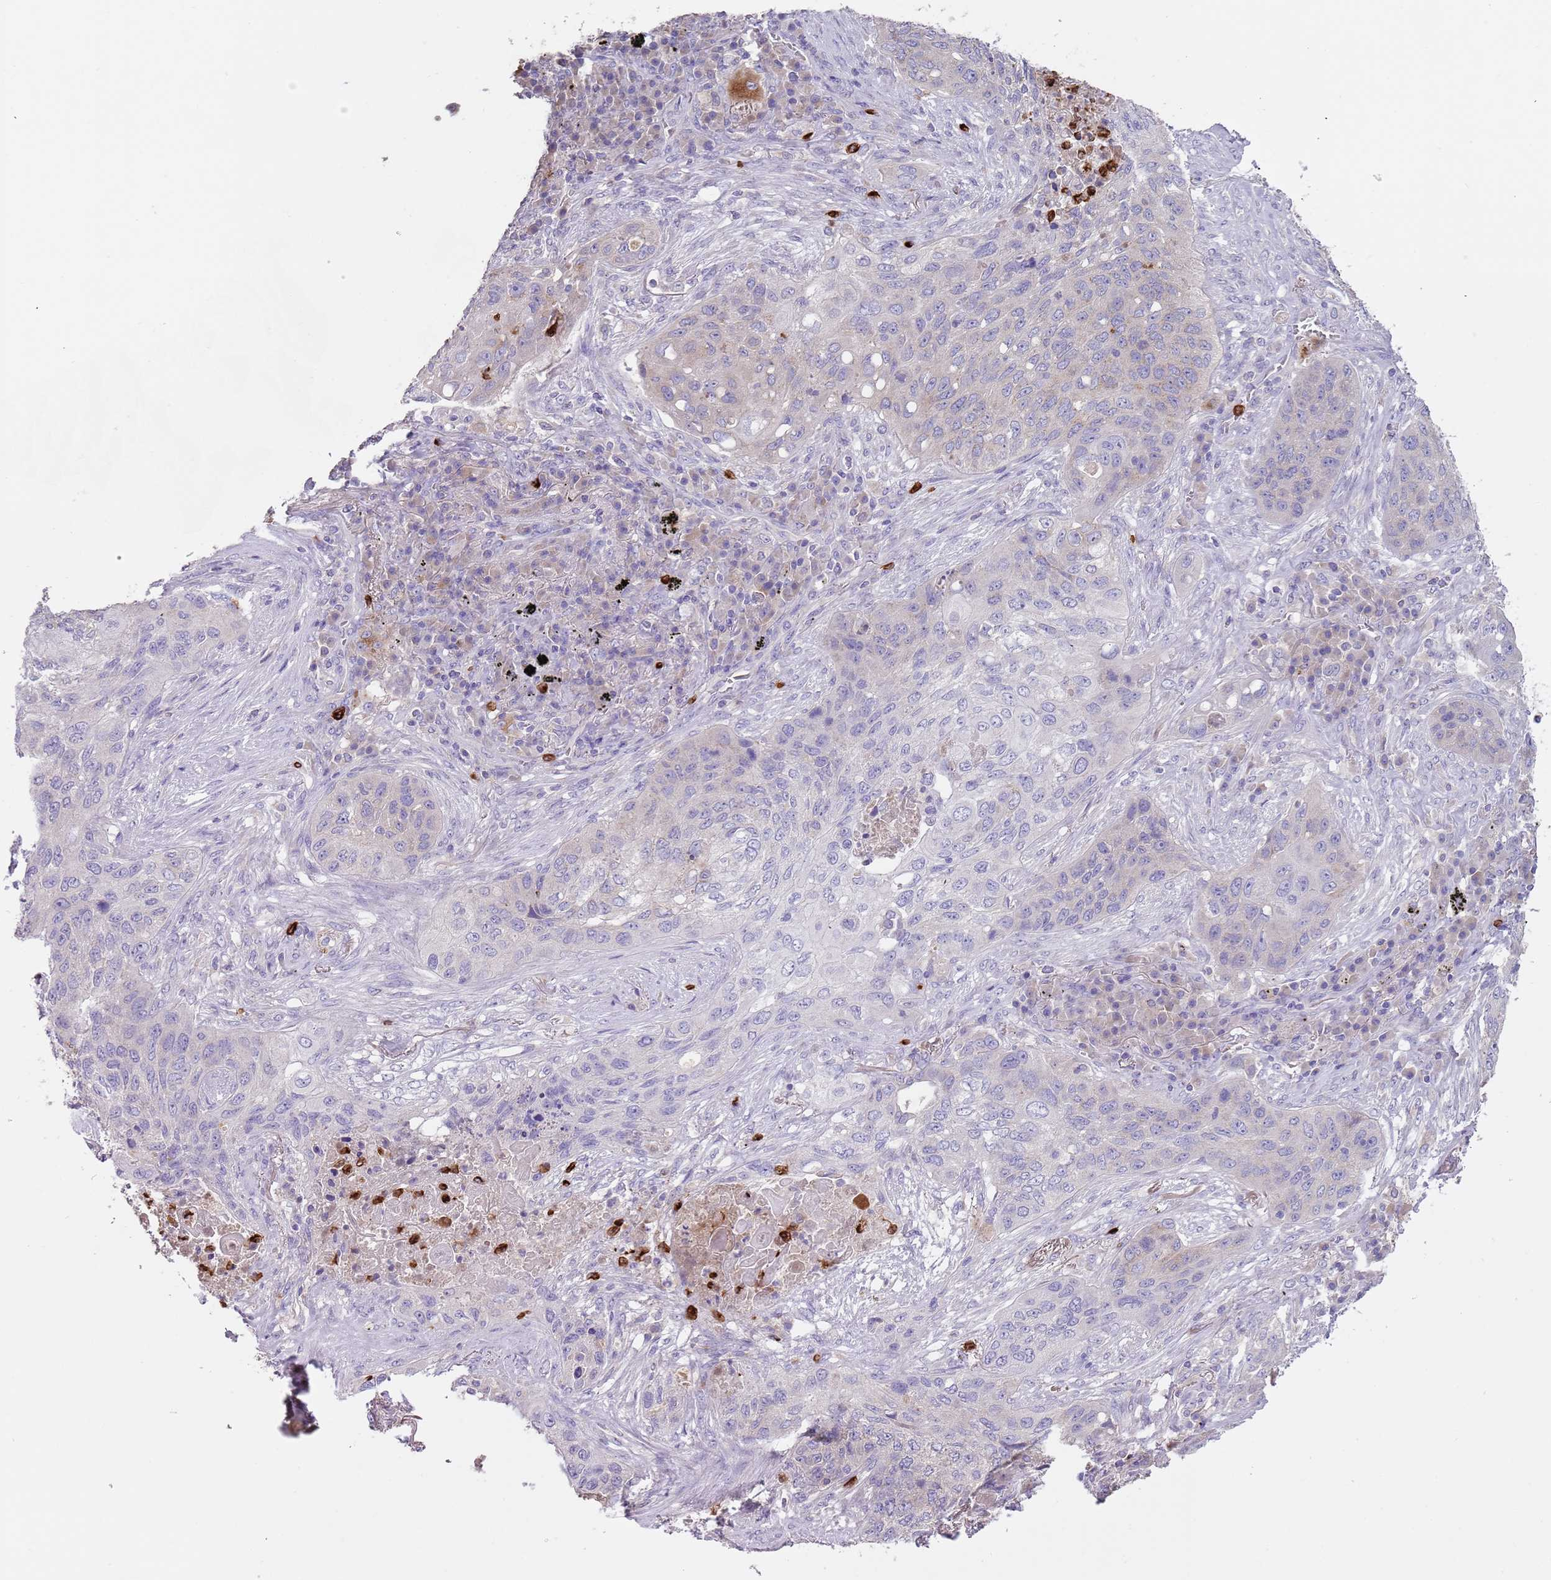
{"staining": {"intensity": "moderate", "quantity": "<25%", "location": "cytoplasmic/membranous"}, "tissue": "lung cancer", "cell_type": "Tumor cells", "image_type": "cancer", "snomed": [{"axis": "morphology", "description": "Squamous cell carcinoma, NOS"}, {"axis": "topography", "description": "Lung"}], "caption": "Lung cancer tissue displays moderate cytoplasmic/membranous expression in about <25% of tumor cells, visualized by immunohistochemistry. Nuclei are stained in blue.", "gene": "TMEM251", "patient": {"sex": "female", "age": 63}}